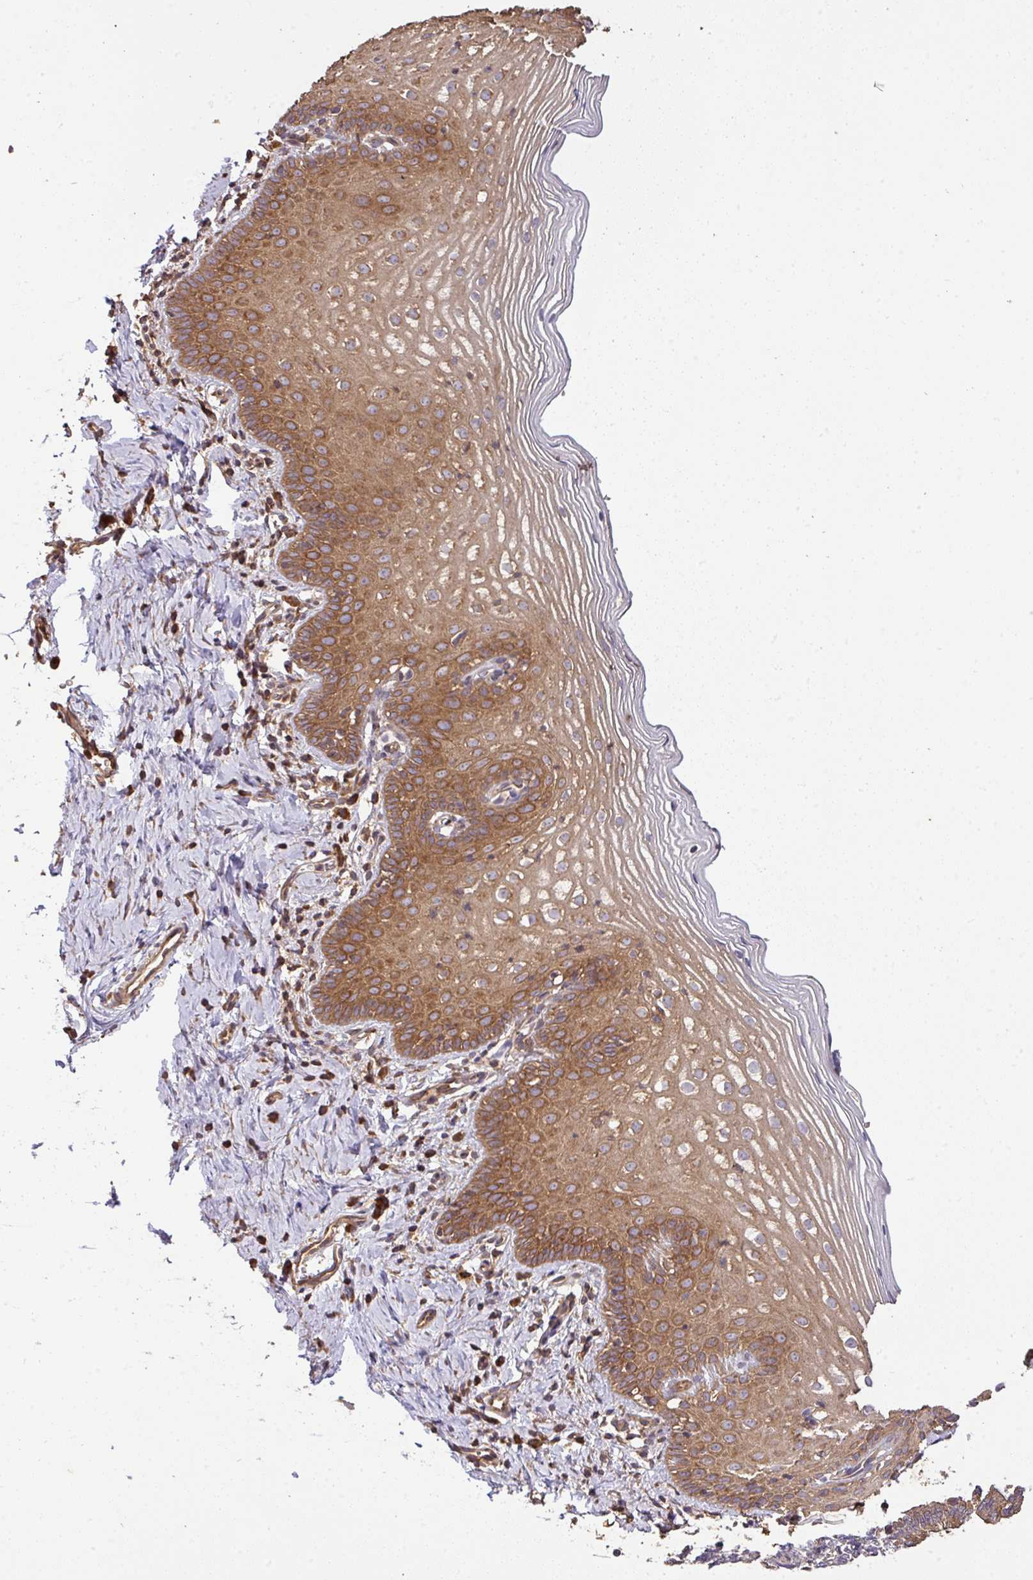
{"staining": {"intensity": "moderate", "quantity": ">75%", "location": "cytoplasmic/membranous"}, "tissue": "cervix", "cell_type": "Glandular cells", "image_type": "normal", "snomed": [{"axis": "morphology", "description": "Normal tissue, NOS"}, {"axis": "topography", "description": "Cervix"}], "caption": "The micrograph displays staining of benign cervix, revealing moderate cytoplasmic/membranous protein expression (brown color) within glandular cells.", "gene": "GSPT1", "patient": {"sex": "female", "age": 44}}